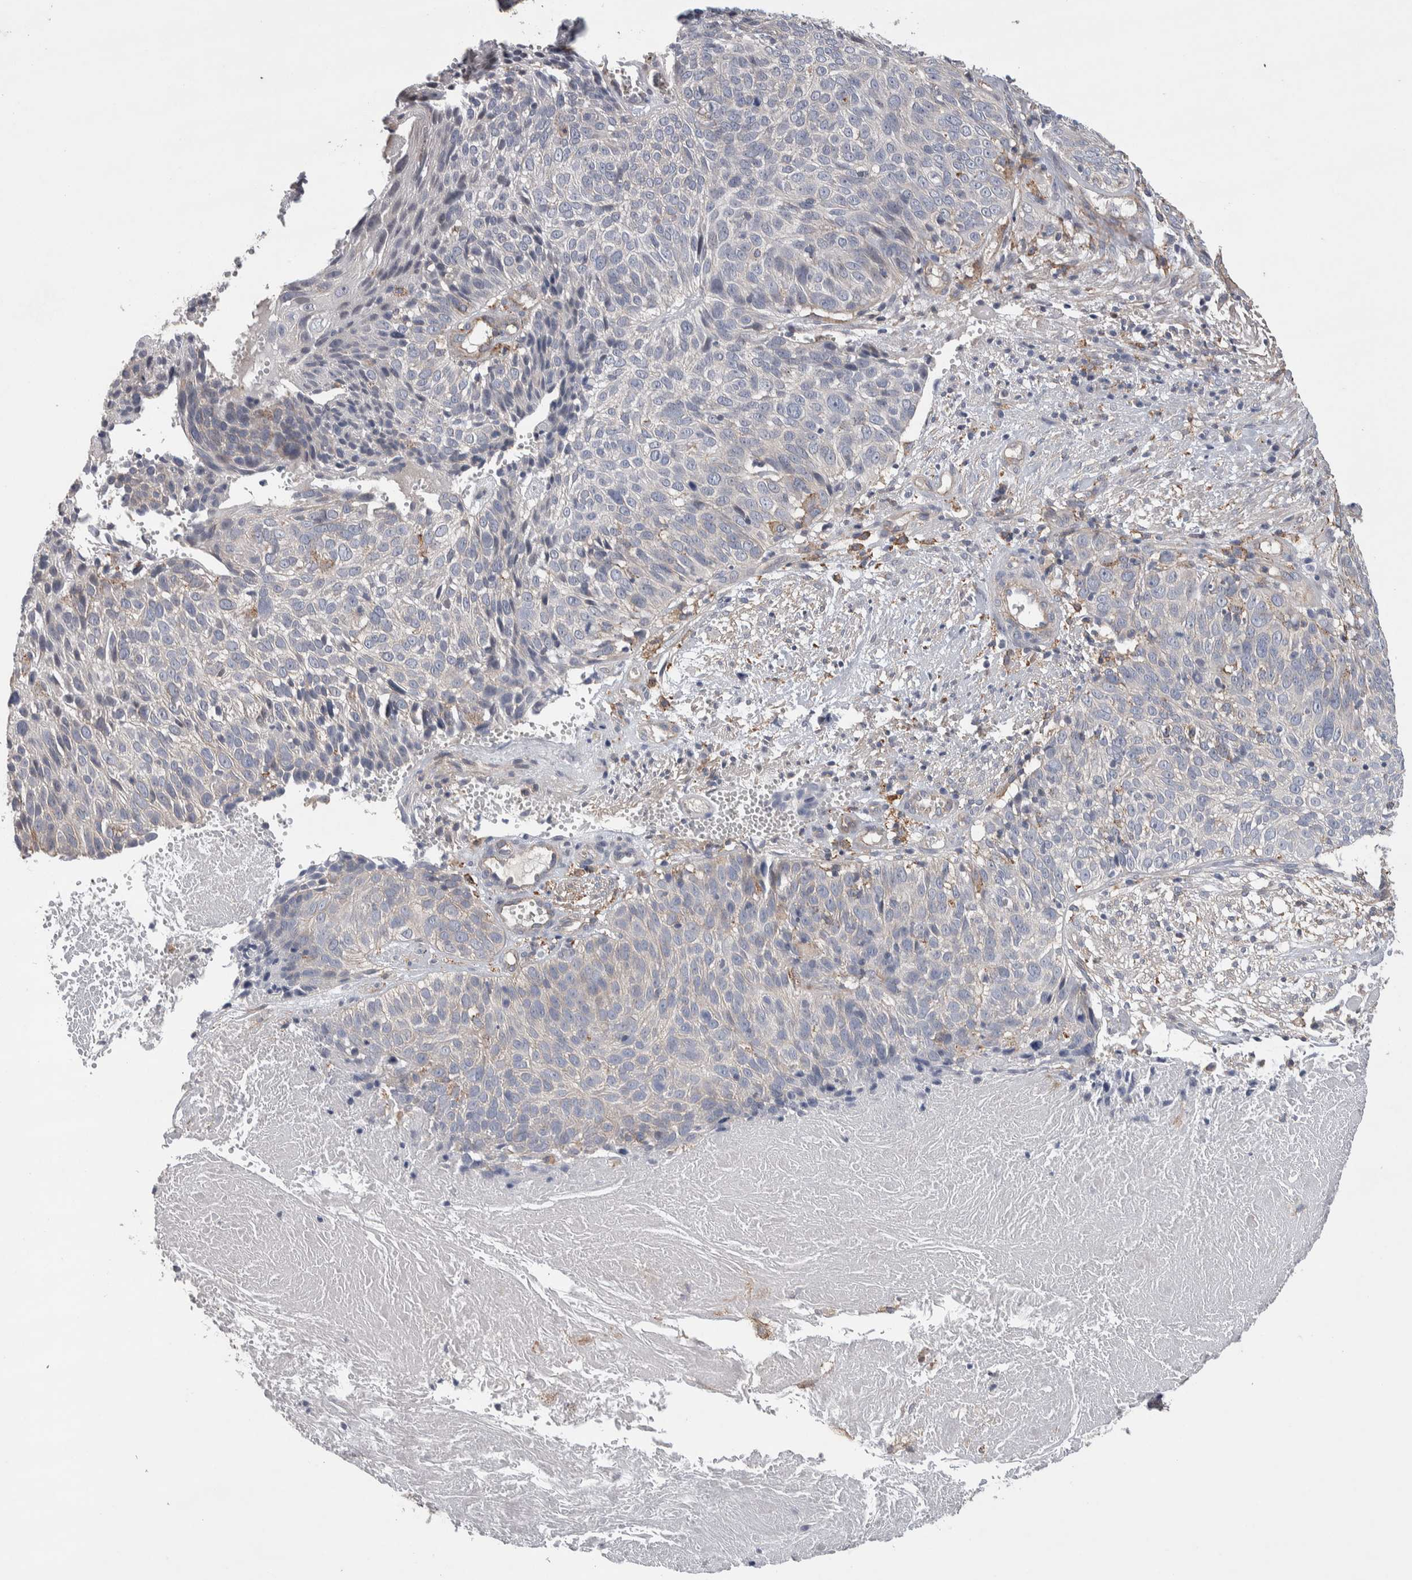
{"staining": {"intensity": "negative", "quantity": "none", "location": "none"}, "tissue": "cervical cancer", "cell_type": "Tumor cells", "image_type": "cancer", "snomed": [{"axis": "morphology", "description": "Squamous cell carcinoma, NOS"}, {"axis": "topography", "description": "Cervix"}], "caption": "An IHC histopathology image of cervical cancer is shown. There is no staining in tumor cells of cervical cancer.", "gene": "GCNA", "patient": {"sex": "female", "age": 74}}